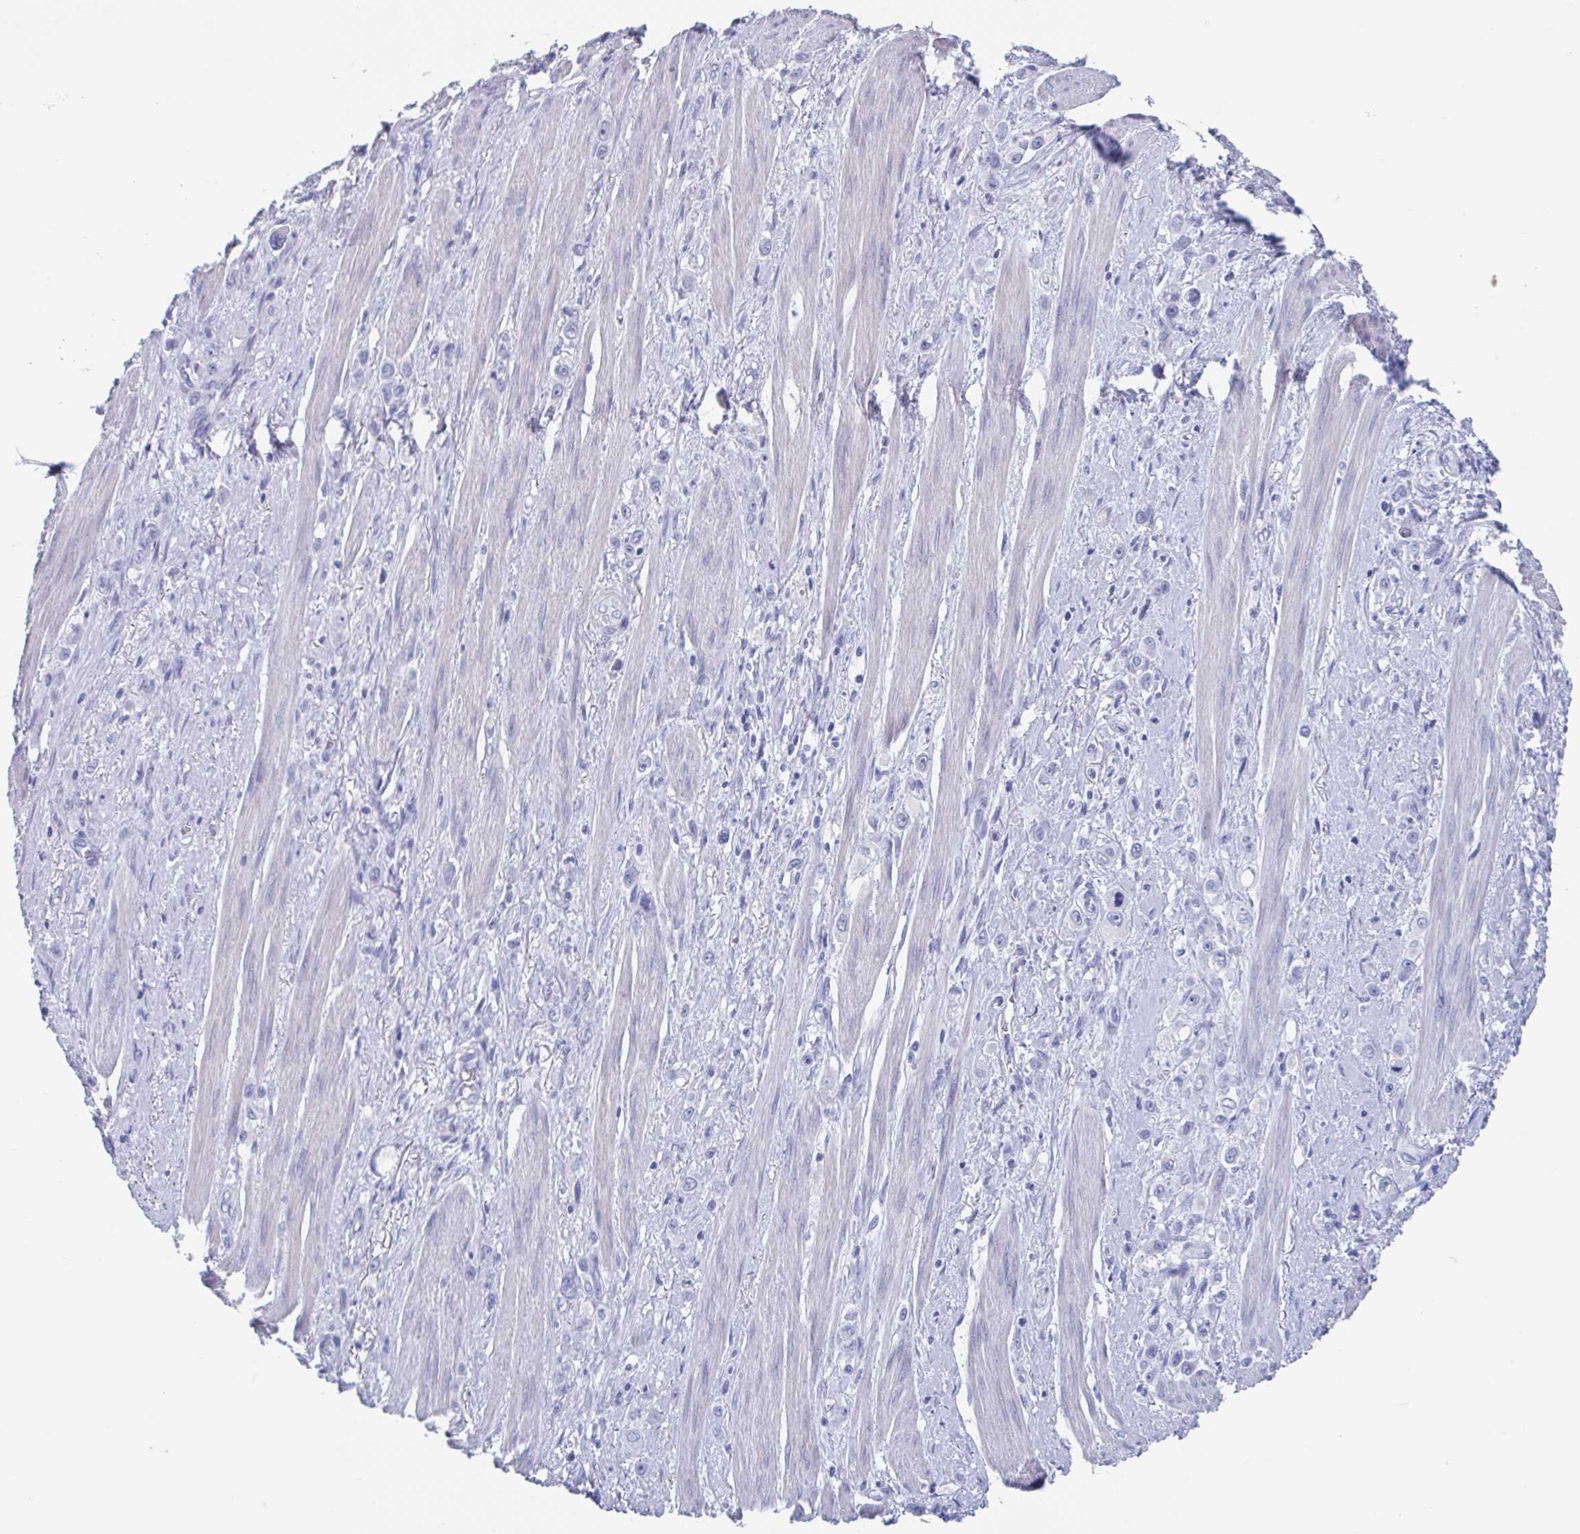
{"staining": {"intensity": "negative", "quantity": "none", "location": "none"}, "tissue": "stomach cancer", "cell_type": "Tumor cells", "image_type": "cancer", "snomed": [{"axis": "morphology", "description": "Adenocarcinoma, NOS"}, {"axis": "topography", "description": "Stomach, upper"}], "caption": "An image of stomach cancer (adenocarcinoma) stained for a protein displays no brown staining in tumor cells. (IHC, brightfield microscopy, high magnification).", "gene": "SHCBP1L", "patient": {"sex": "male", "age": 75}}